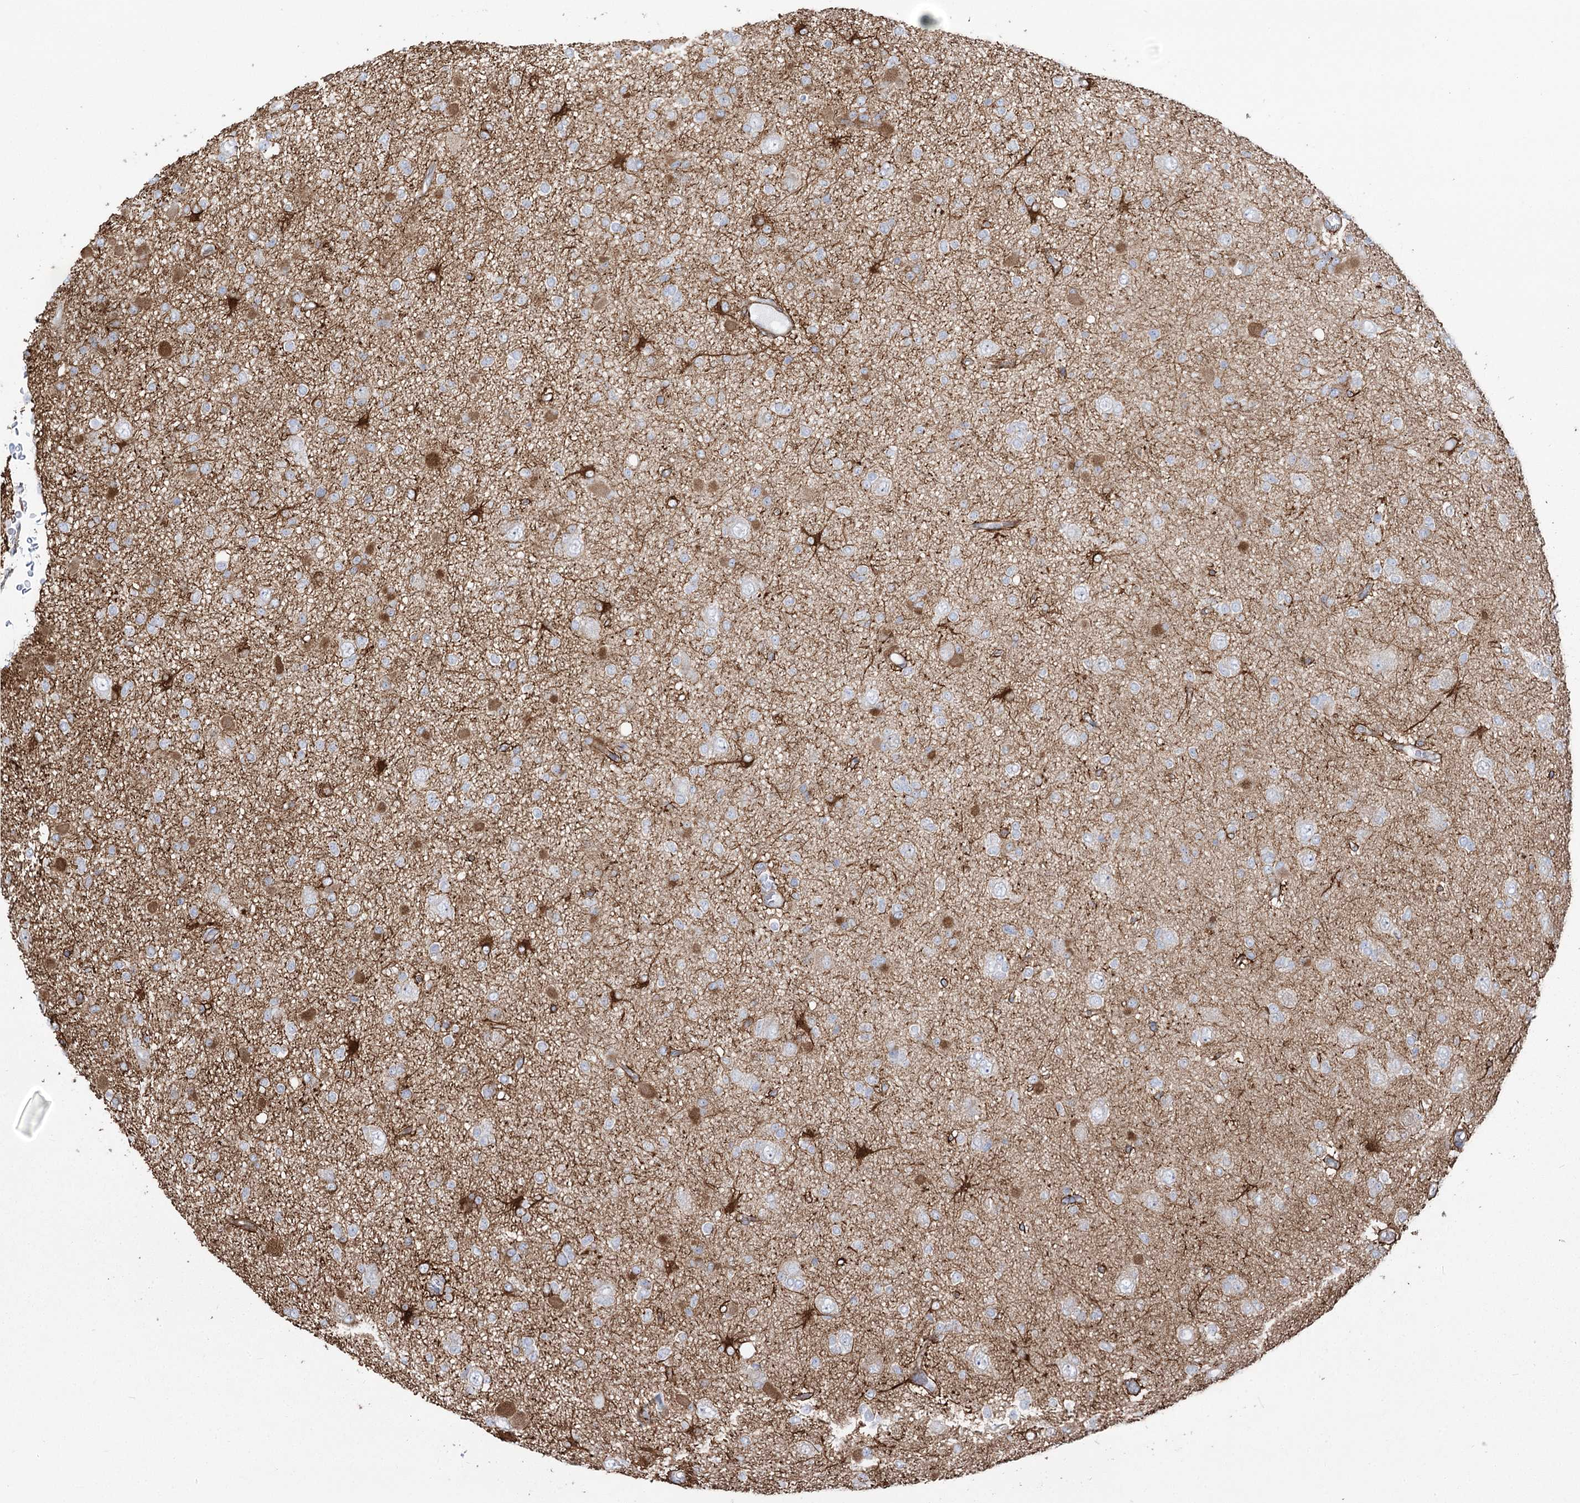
{"staining": {"intensity": "moderate", "quantity": "<25%", "location": "cytoplasmic/membranous"}, "tissue": "glioma", "cell_type": "Tumor cells", "image_type": "cancer", "snomed": [{"axis": "morphology", "description": "Glioma, malignant, Low grade"}, {"axis": "topography", "description": "Brain"}], "caption": "A micrograph of human malignant glioma (low-grade) stained for a protein displays moderate cytoplasmic/membranous brown staining in tumor cells.", "gene": "PLEKHA5", "patient": {"sex": "female", "age": 22}}